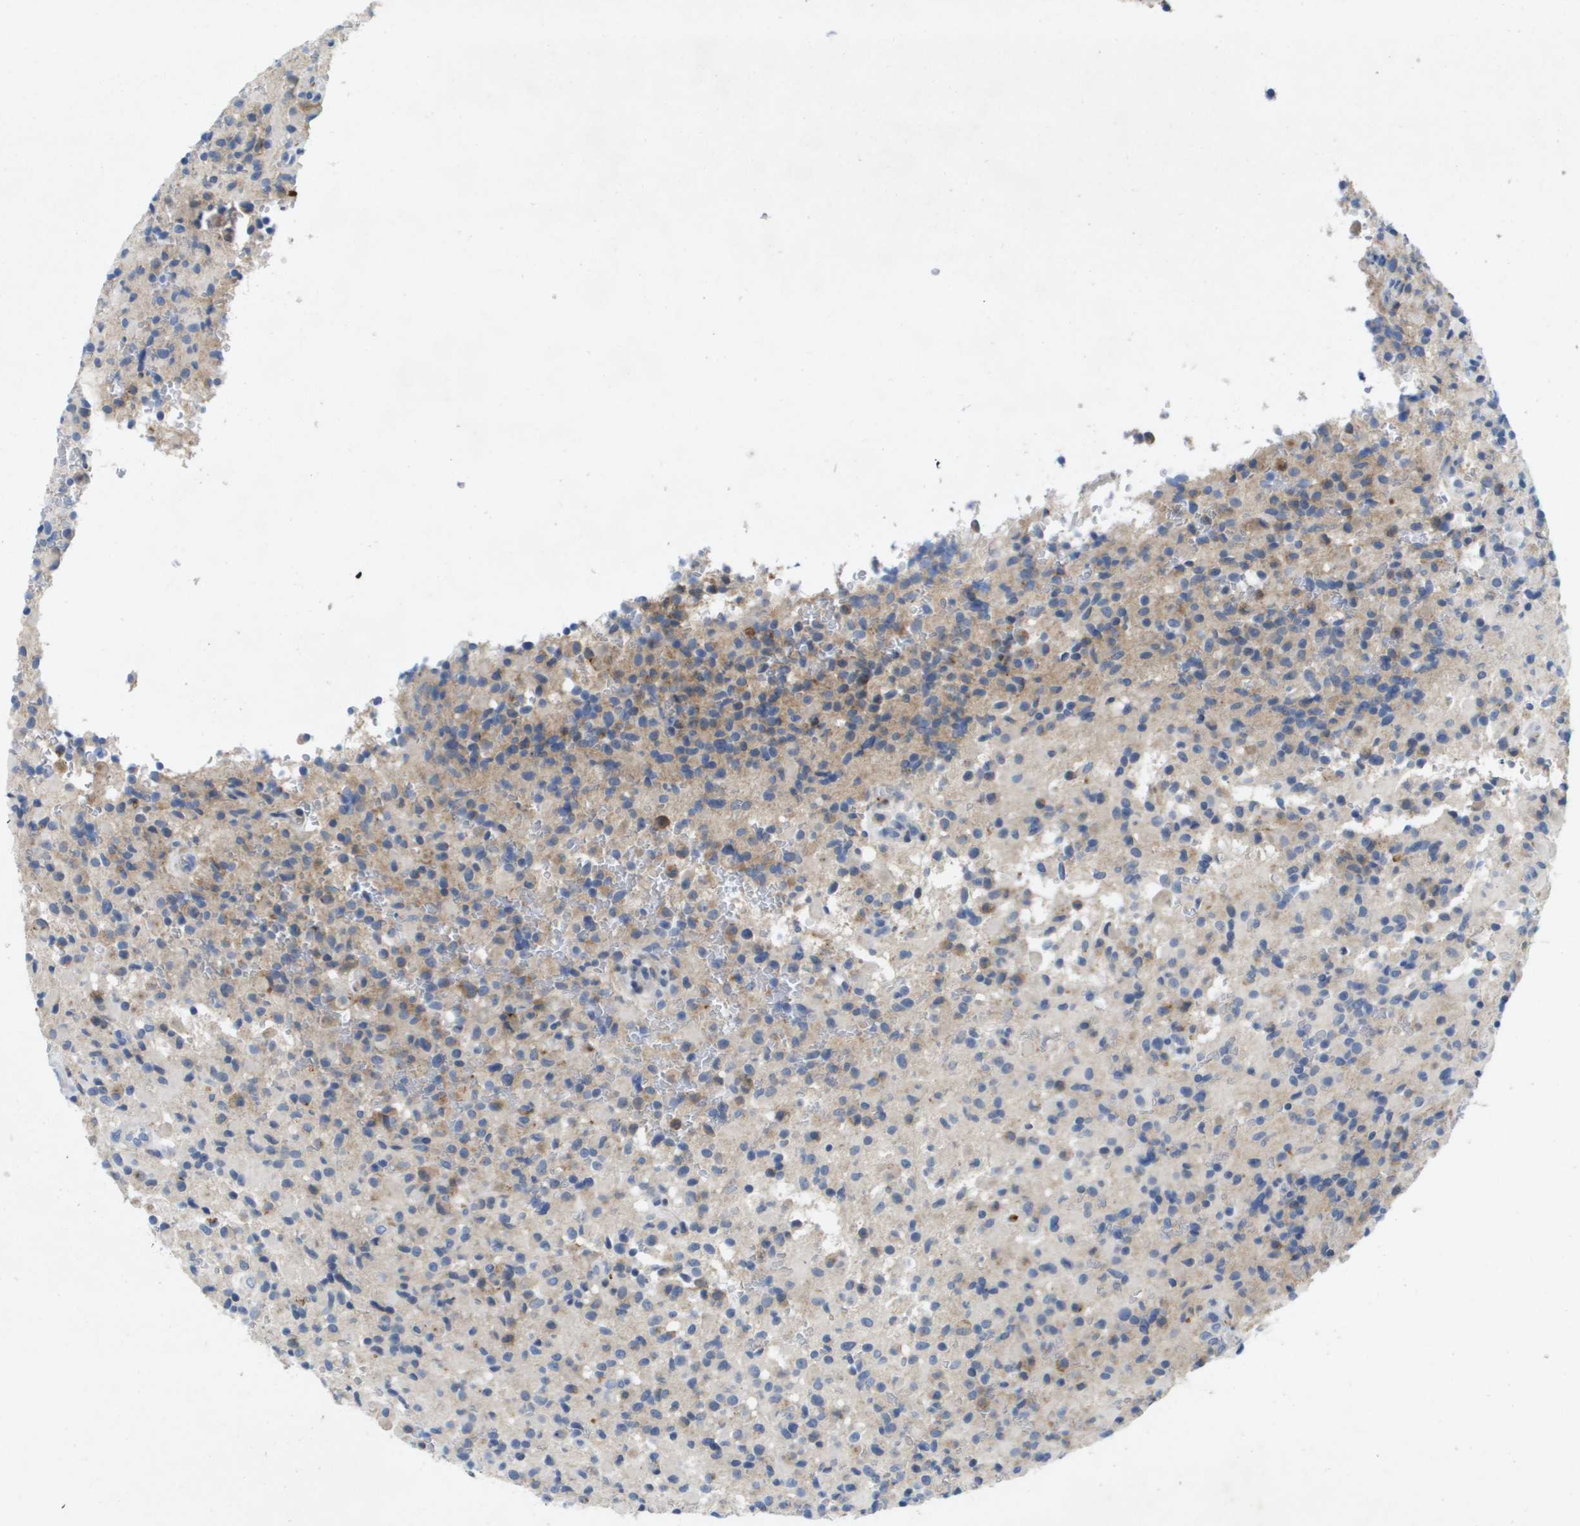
{"staining": {"intensity": "moderate", "quantity": "<25%", "location": "cytoplasmic/membranous"}, "tissue": "glioma", "cell_type": "Tumor cells", "image_type": "cancer", "snomed": [{"axis": "morphology", "description": "Glioma, malignant, High grade"}, {"axis": "topography", "description": "Brain"}], "caption": "A photomicrograph of human glioma stained for a protein demonstrates moderate cytoplasmic/membranous brown staining in tumor cells.", "gene": "LIPG", "patient": {"sex": "male", "age": 71}}